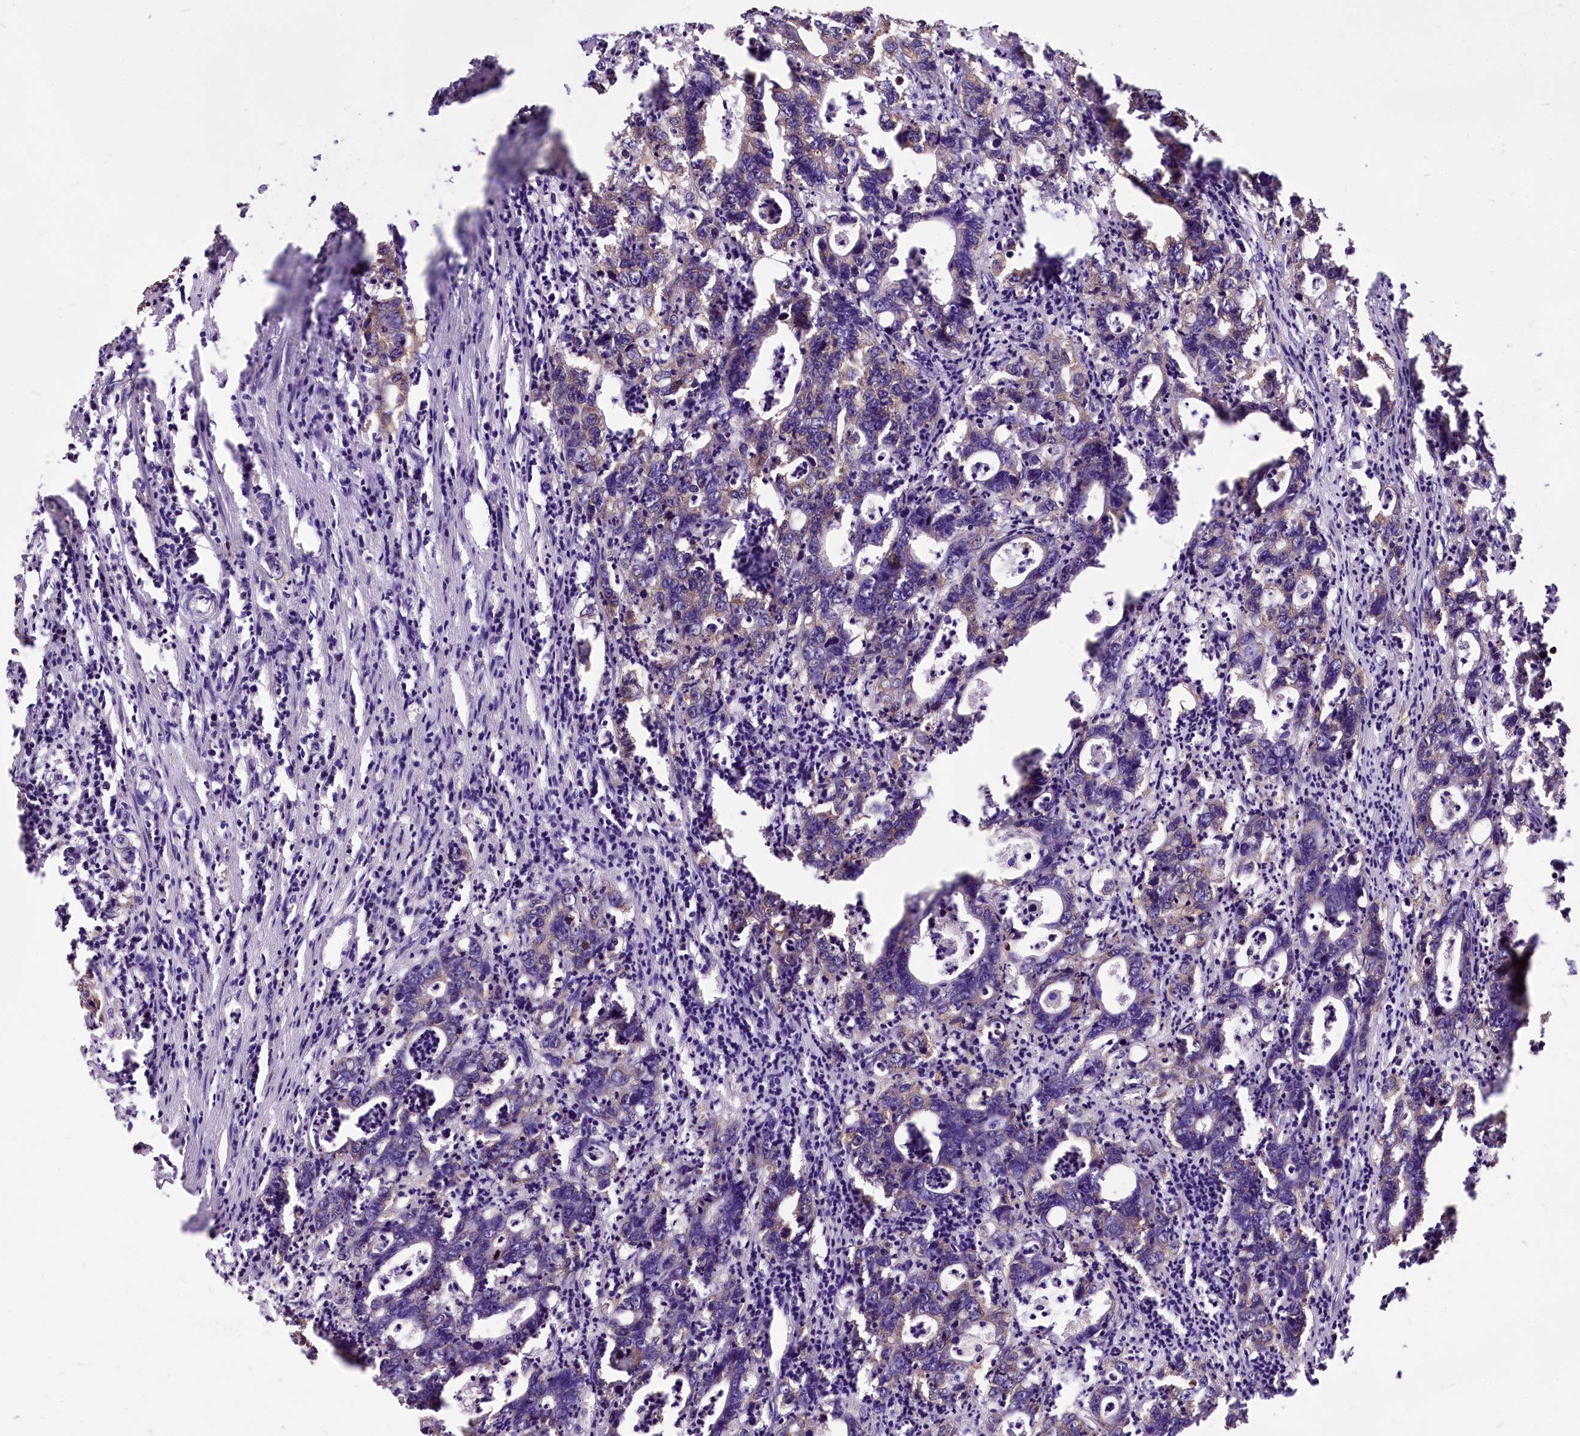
{"staining": {"intensity": "moderate", "quantity": "25%-75%", "location": "cytoplasmic/membranous"}, "tissue": "colorectal cancer", "cell_type": "Tumor cells", "image_type": "cancer", "snomed": [{"axis": "morphology", "description": "Adenocarcinoma, NOS"}, {"axis": "topography", "description": "Colon"}], "caption": "A brown stain shows moderate cytoplasmic/membranous staining of a protein in human adenocarcinoma (colorectal) tumor cells.", "gene": "LRSAM1", "patient": {"sex": "female", "age": 75}}